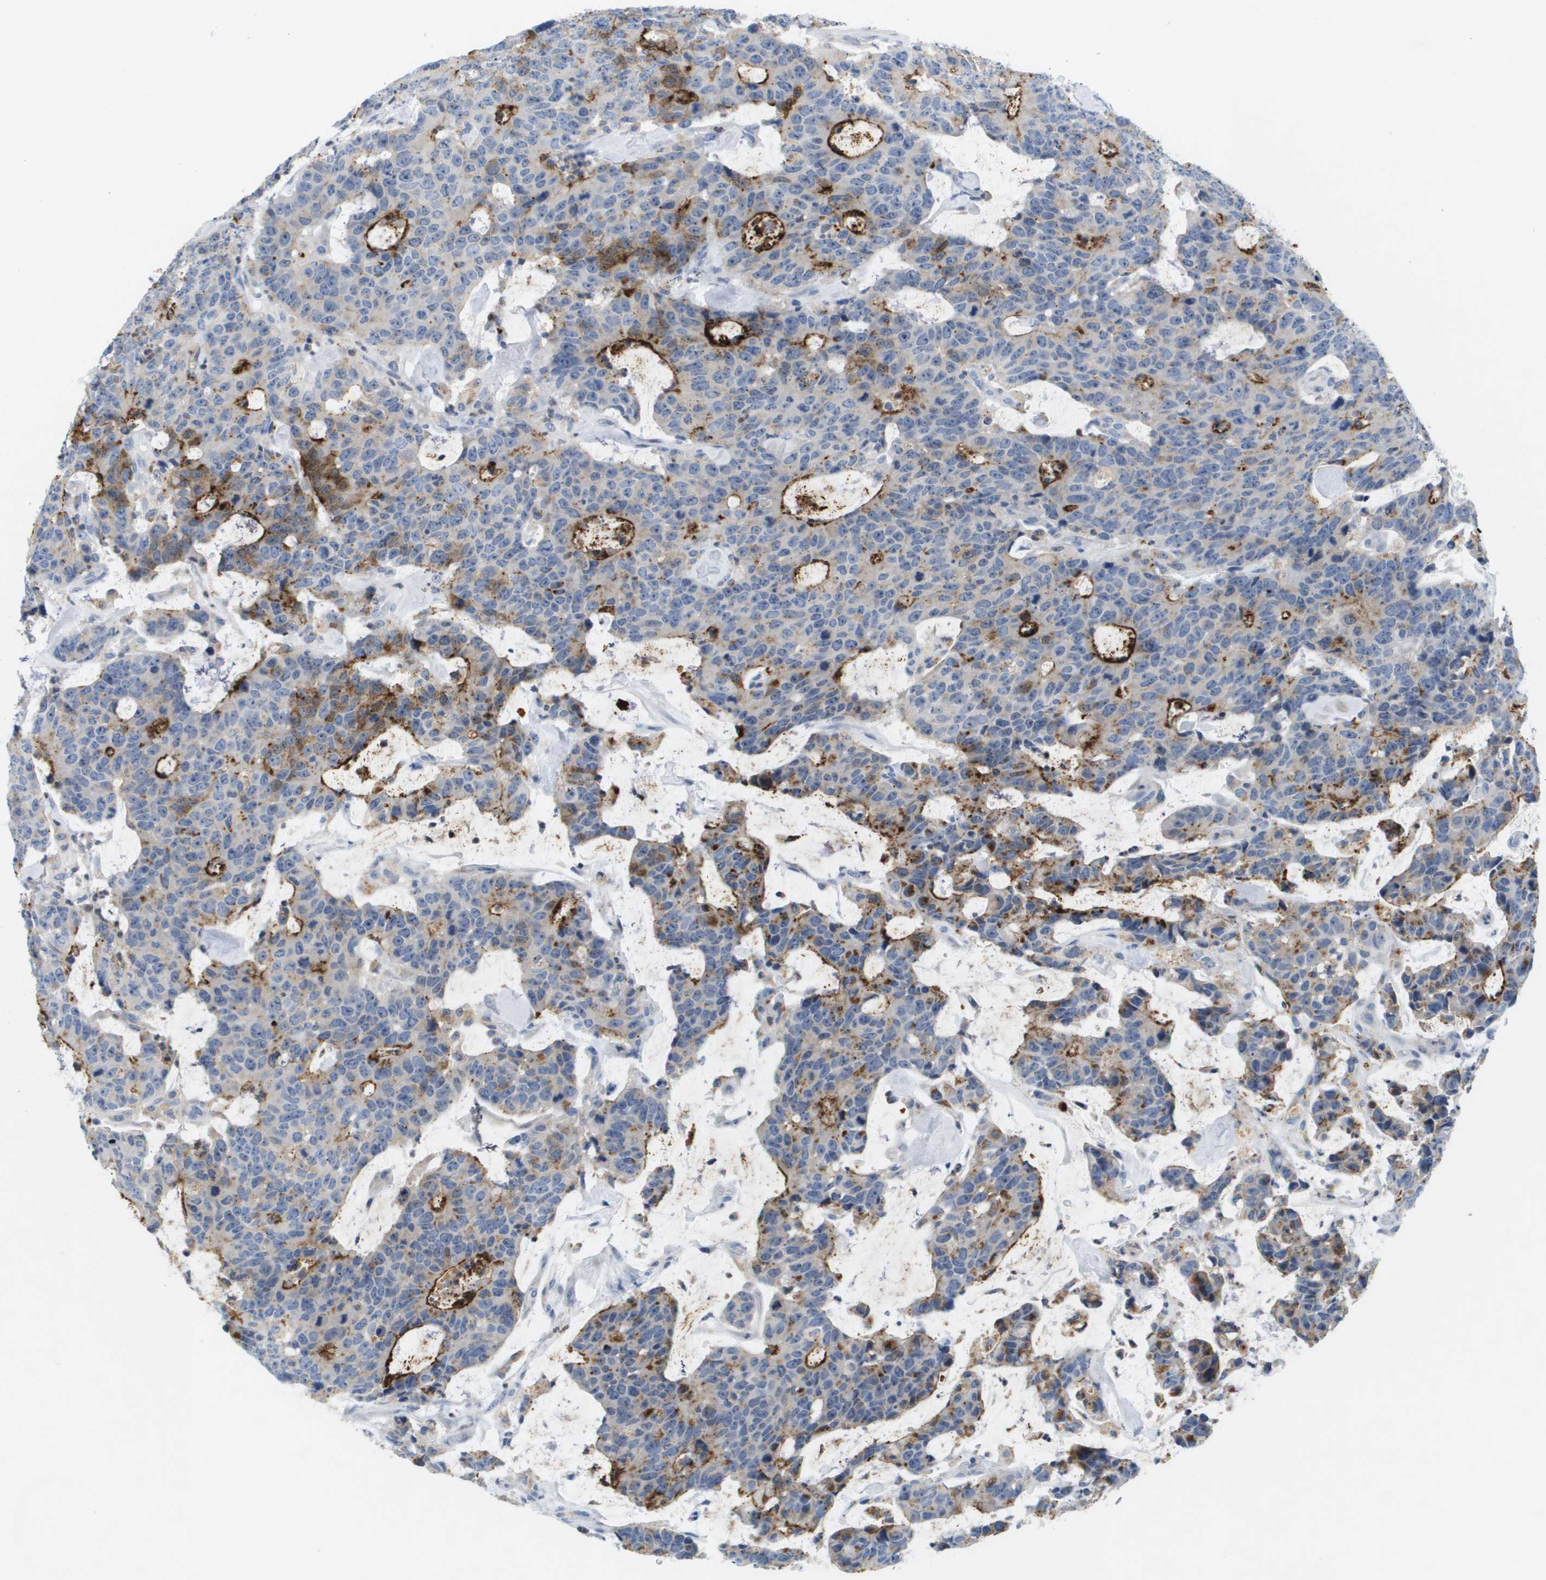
{"staining": {"intensity": "strong", "quantity": "<25%", "location": "cytoplasmic/membranous"}, "tissue": "colorectal cancer", "cell_type": "Tumor cells", "image_type": "cancer", "snomed": [{"axis": "morphology", "description": "Adenocarcinoma, NOS"}, {"axis": "topography", "description": "Colon"}], "caption": "Adenocarcinoma (colorectal) stained with a brown dye shows strong cytoplasmic/membranous positive expression in approximately <25% of tumor cells.", "gene": "LIPG", "patient": {"sex": "female", "age": 86}}